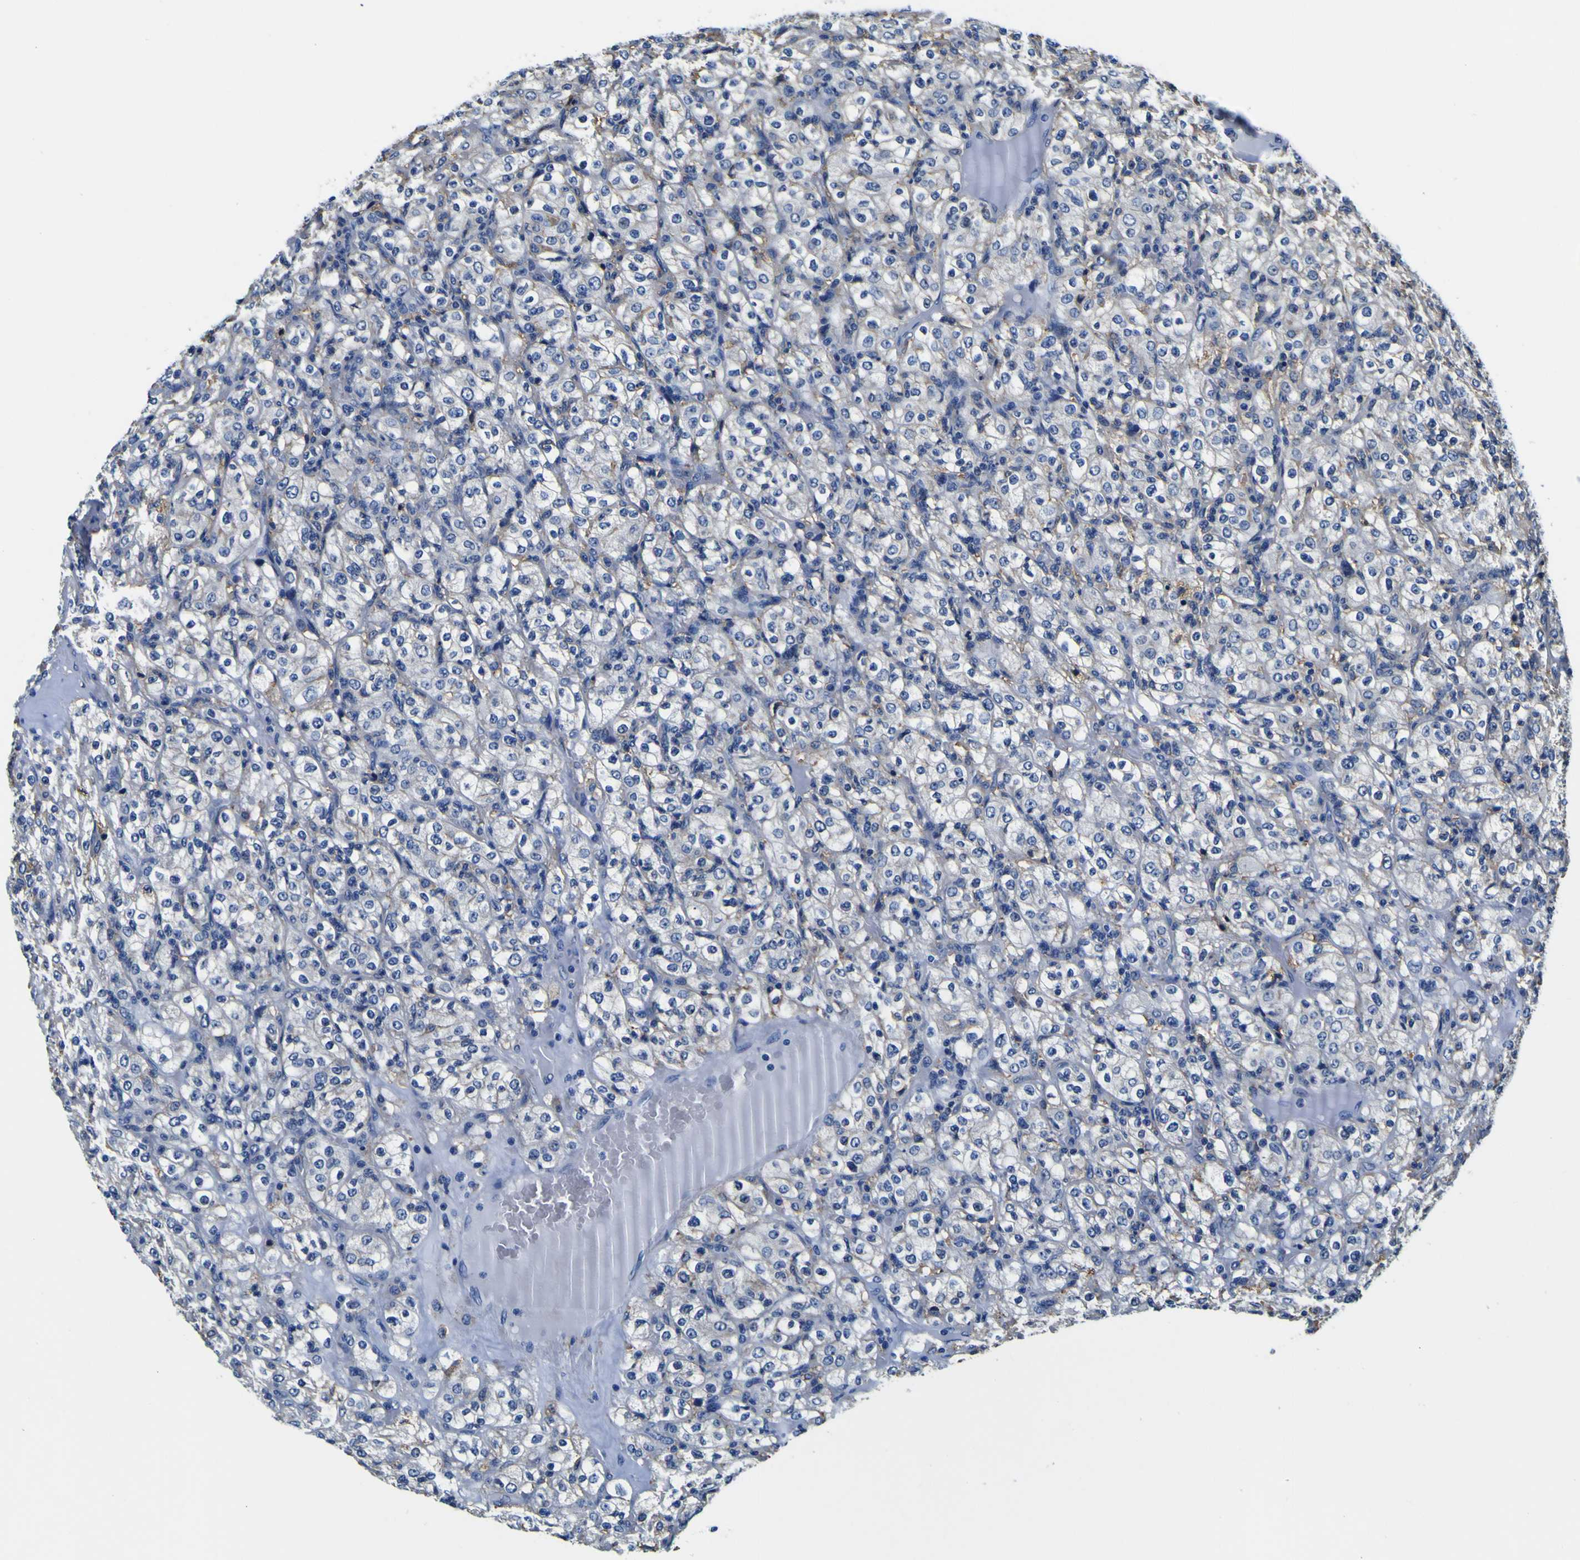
{"staining": {"intensity": "moderate", "quantity": "<25%", "location": "cytoplasmic/membranous"}, "tissue": "renal cancer", "cell_type": "Tumor cells", "image_type": "cancer", "snomed": [{"axis": "morphology", "description": "Normal tissue, NOS"}, {"axis": "morphology", "description": "Adenocarcinoma, NOS"}, {"axis": "topography", "description": "Kidney"}], "caption": "The micrograph displays immunohistochemical staining of renal cancer. There is moderate cytoplasmic/membranous staining is appreciated in approximately <25% of tumor cells.", "gene": "PXDN", "patient": {"sex": "female", "age": 72}}